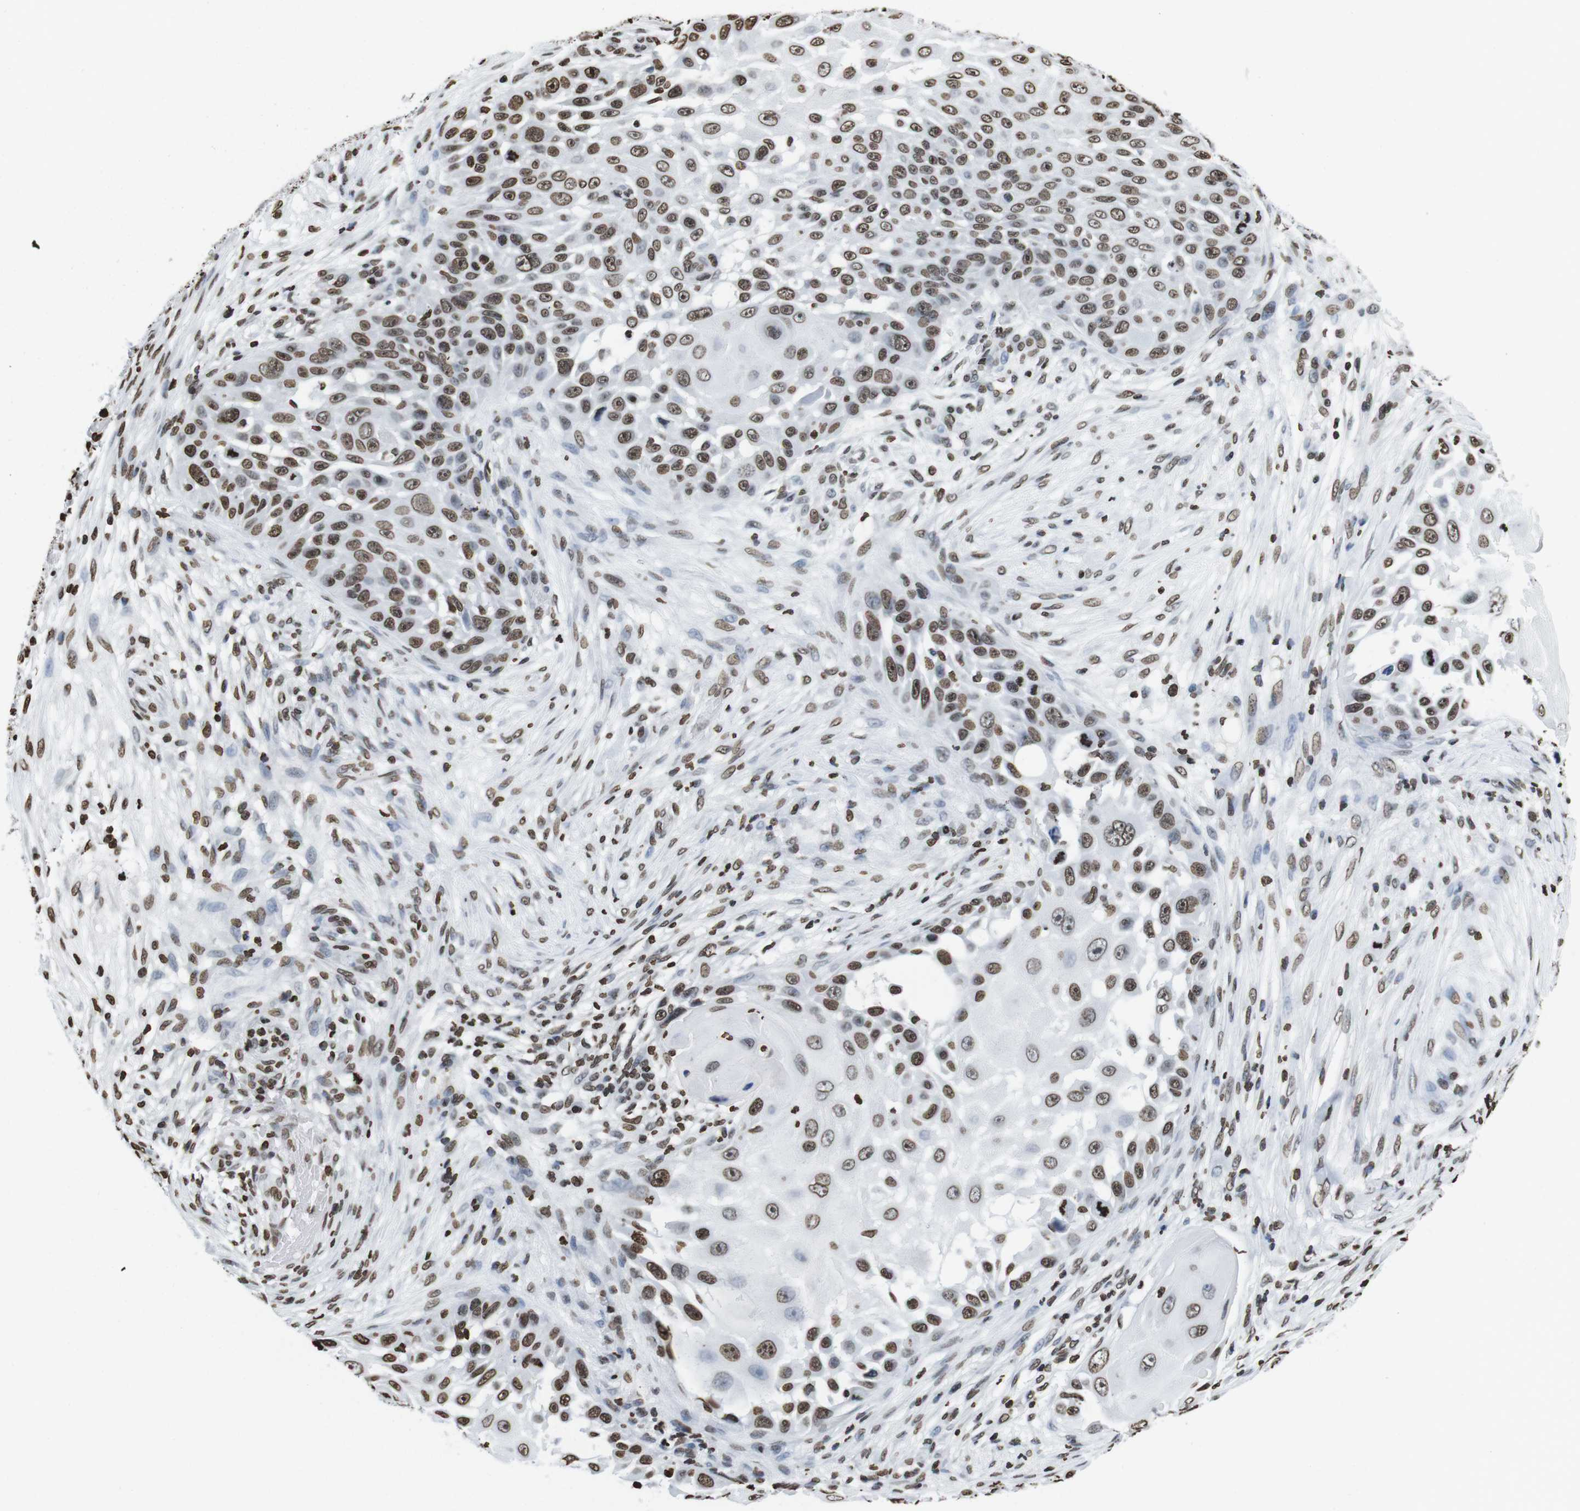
{"staining": {"intensity": "moderate", "quantity": ">75%", "location": "nuclear"}, "tissue": "skin cancer", "cell_type": "Tumor cells", "image_type": "cancer", "snomed": [{"axis": "morphology", "description": "Squamous cell carcinoma, NOS"}, {"axis": "topography", "description": "Skin"}], "caption": "Squamous cell carcinoma (skin) was stained to show a protein in brown. There is medium levels of moderate nuclear staining in approximately >75% of tumor cells.", "gene": "BSX", "patient": {"sex": "female", "age": 44}}